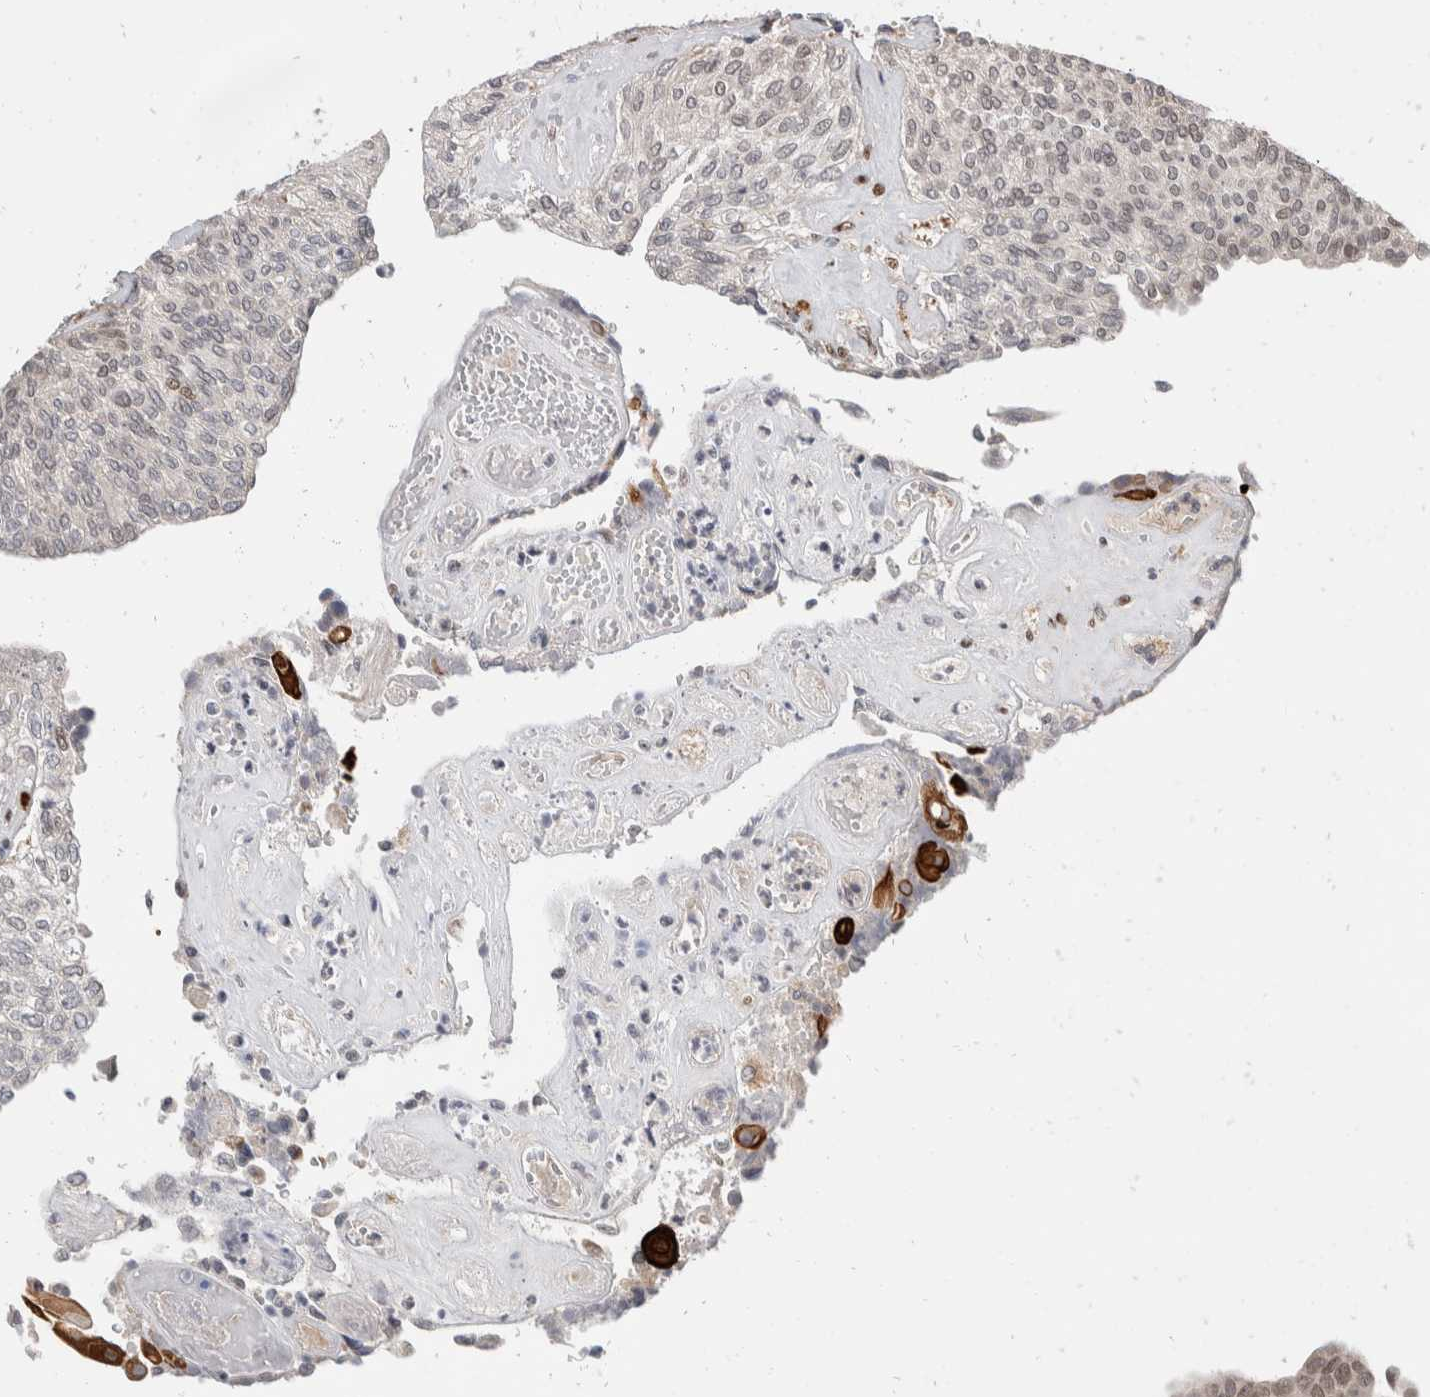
{"staining": {"intensity": "moderate", "quantity": "<25%", "location": "nuclear"}, "tissue": "urothelial cancer", "cell_type": "Tumor cells", "image_type": "cancer", "snomed": [{"axis": "morphology", "description": "Urothelial carcinoma, Low grade"}, {"axis": "topography", "description": "Urinary bladder"}], "caption": "IHC histopathology image of human urothelial cancer stained for a protein (brown), which reveals low levels of moderate nuclear positivity in approximately <25% of tumor cells.", "gene": "ZNF703", "patient": {"sex": "female", "age": 79}}